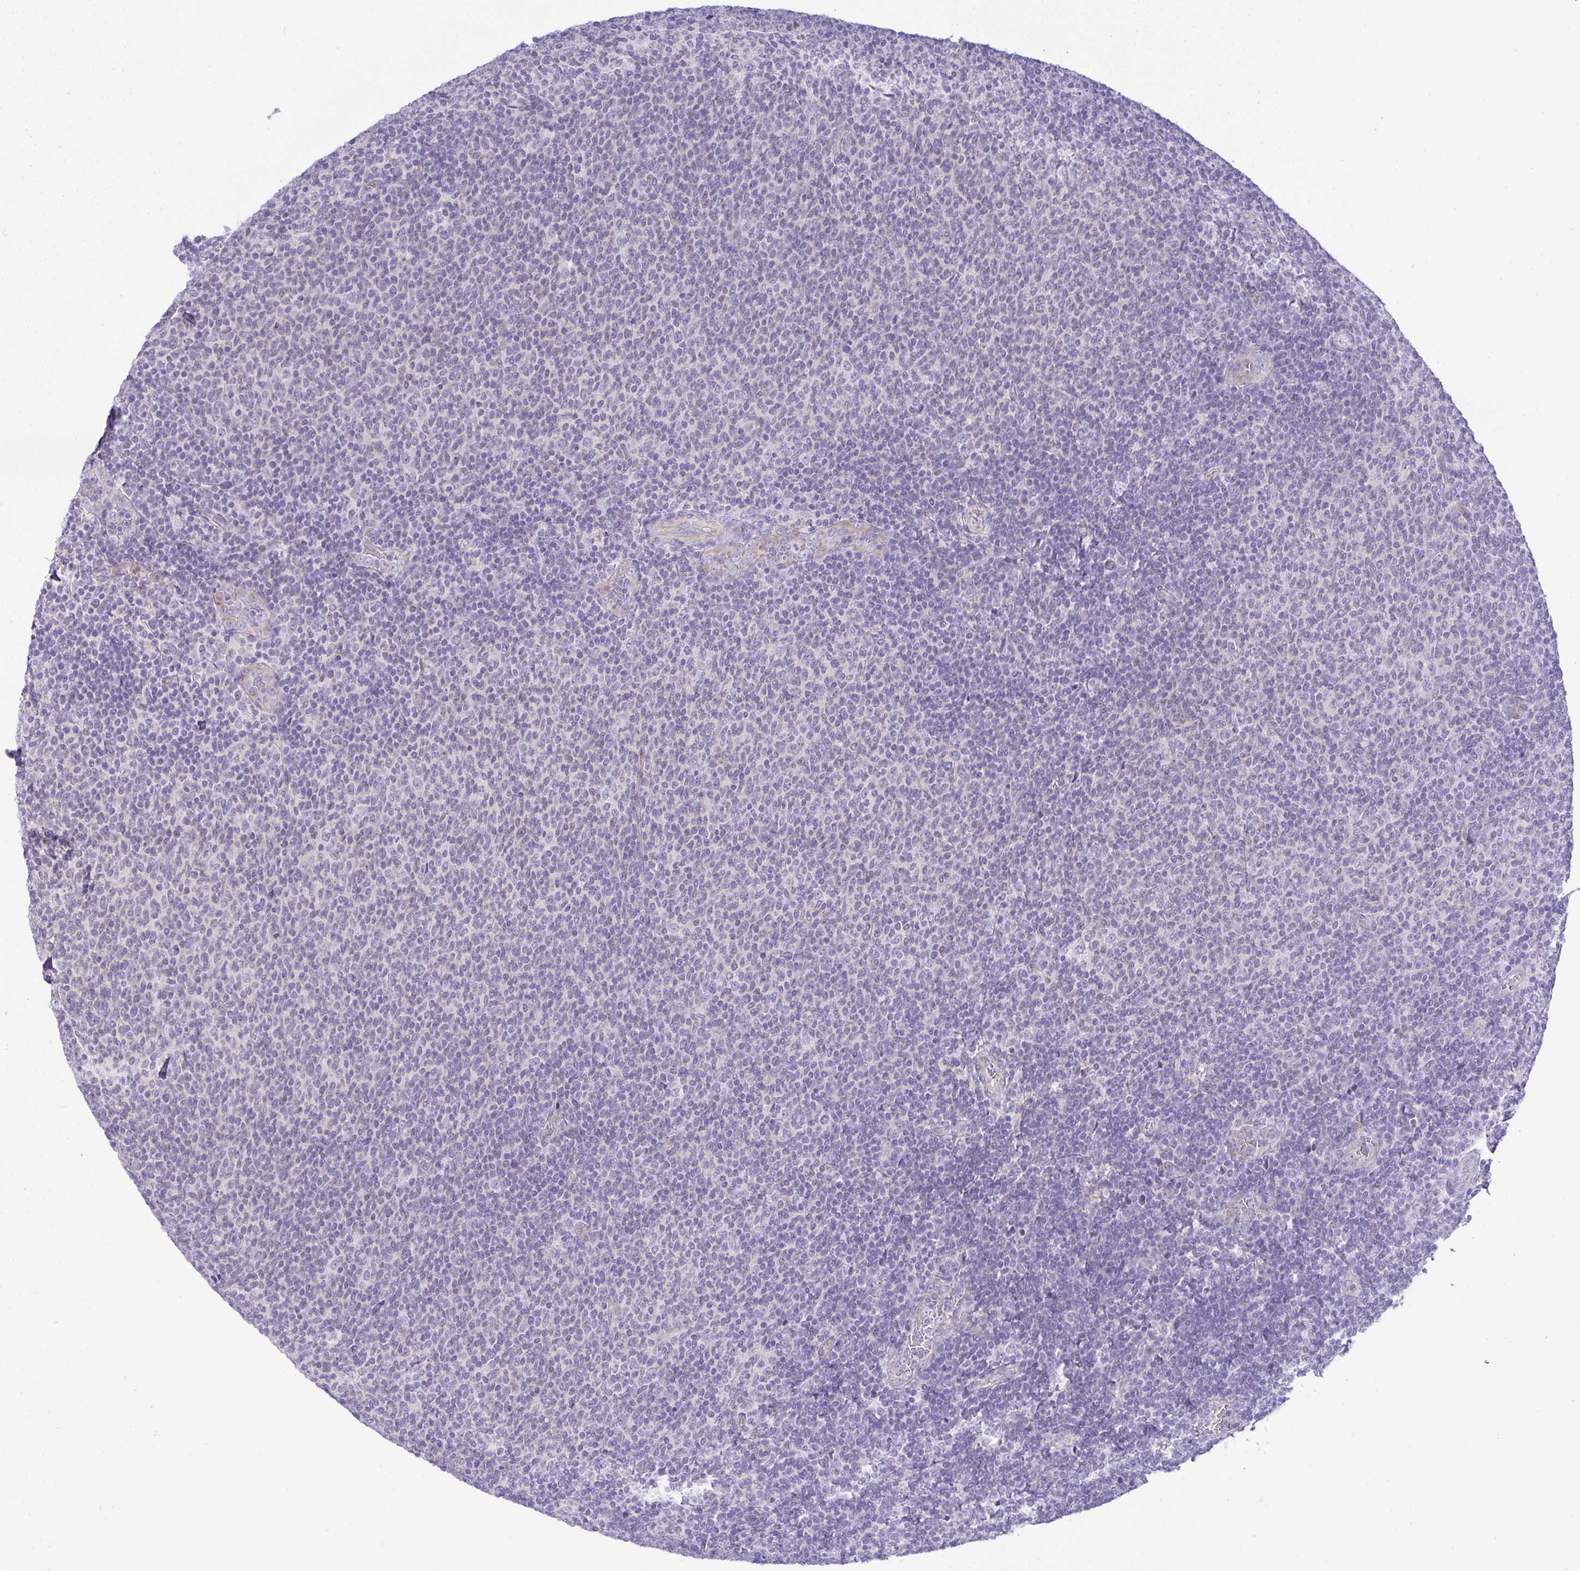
{"staining": {"intensity": "negative", "quantity": "none", "location": "none"}, "tissue": "lymphoma", "cell_type": "Tumor cells", "image_type": "cancer", "snomed": [{"axis": "morphology", "description": "Malignant lymphoma, non-Hodgkin's type, Low grade"}, {"axis": "topography", "description": "Lymph node"}], "caption": "Lymphoma stained for a protein using IHC exhibits no staining tumor cells.", "gene": "FAM177A1", "patient": {"sex": "male", "age": 52}}